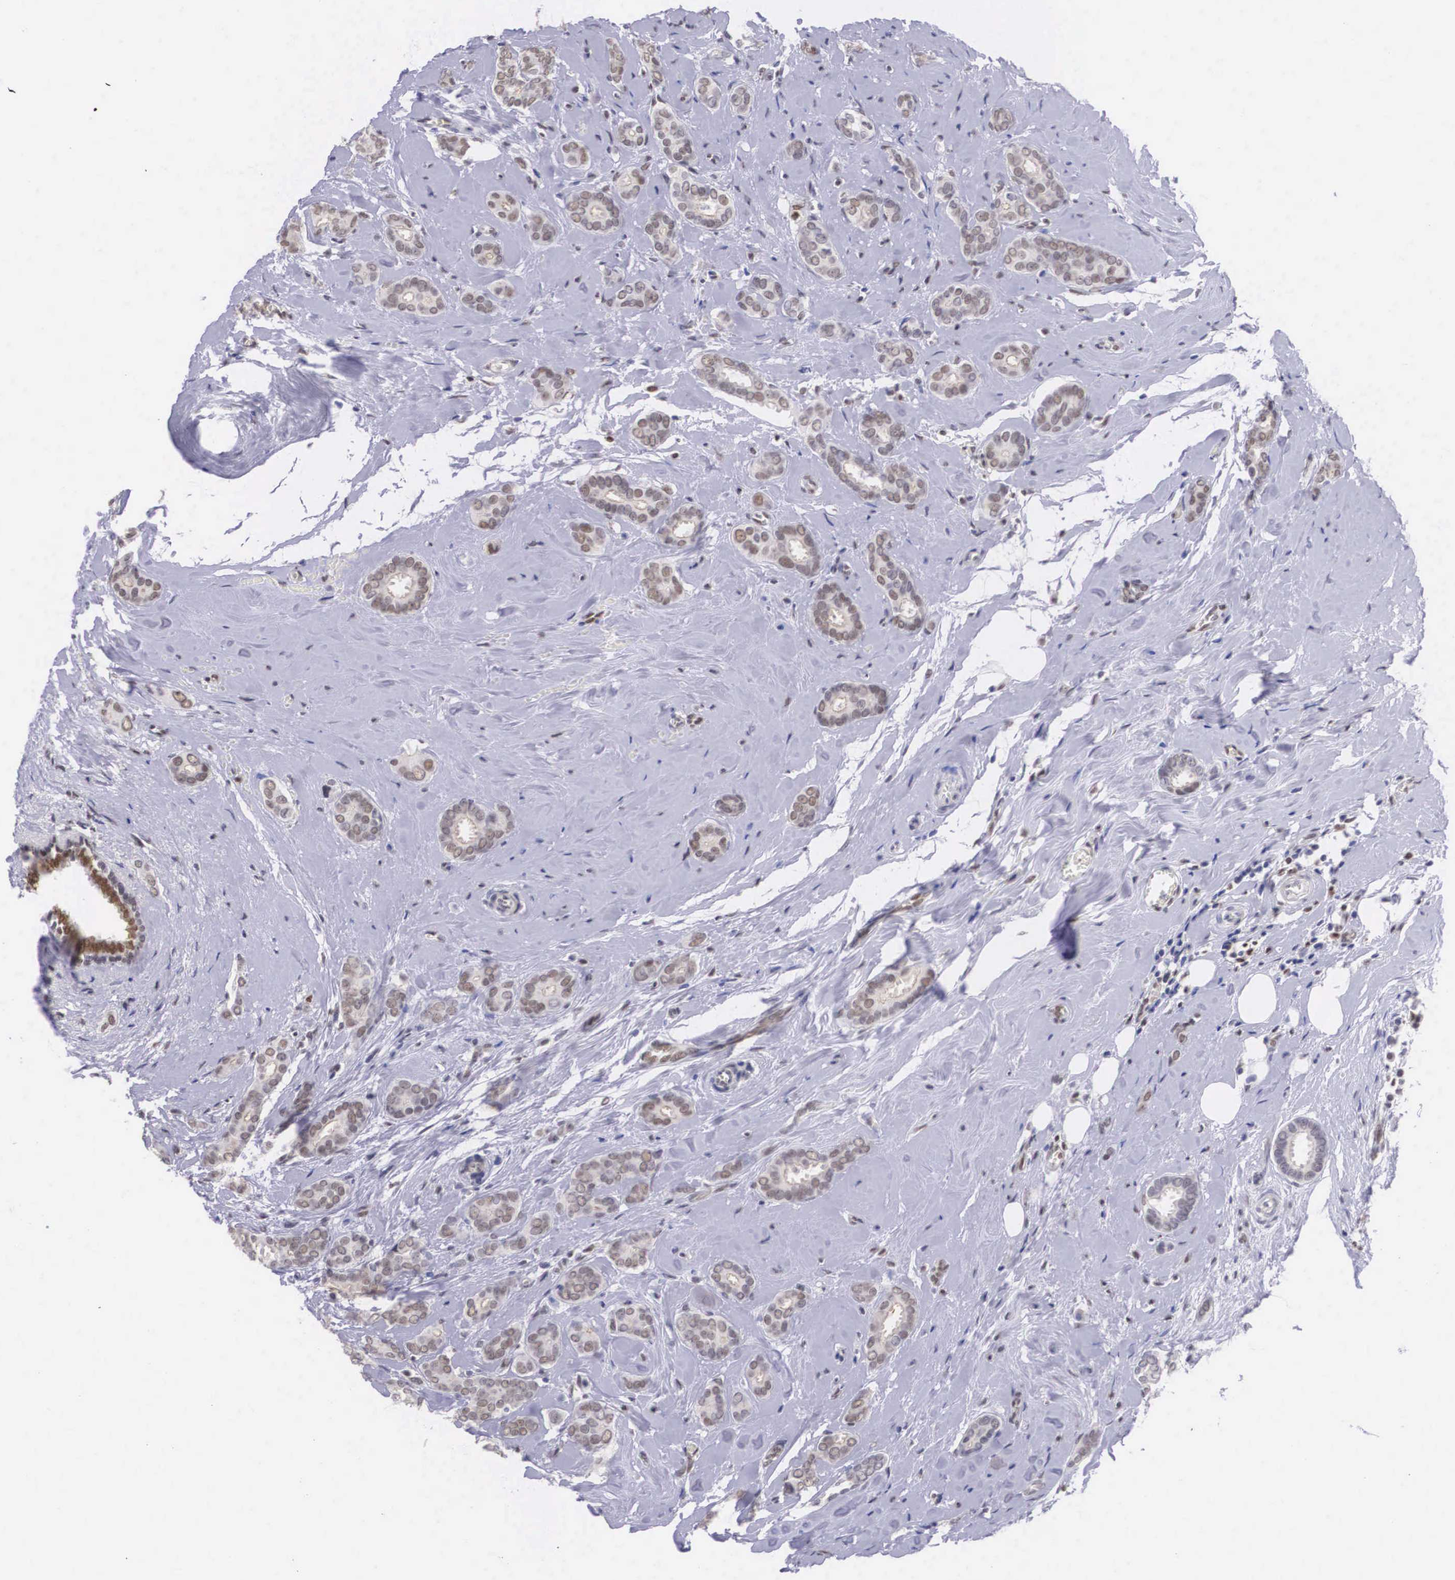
{"staining": {"intensity": "moderate", "quantity": ">75%", "location": "nuclear"}, "tissue": "breast cancer", "cell_type": "Tumor cells", "image_type": "cancer", "snomed": [{"axis": "morphology", "description": "Duct carcinoma"}, {"axis": "topography", "description": "Breast"}], "caption": "A high-resolution photomicrograph shows IHC staining of breast cancer (invasive ductal carcinoma), which exhibits moderate nuclear staining in approximately >75% of tumor cells. (IHC, brightfield microscopy, high magnification).", "gene": "ETV6", "patient": {"sex": "female", "age": 50}}